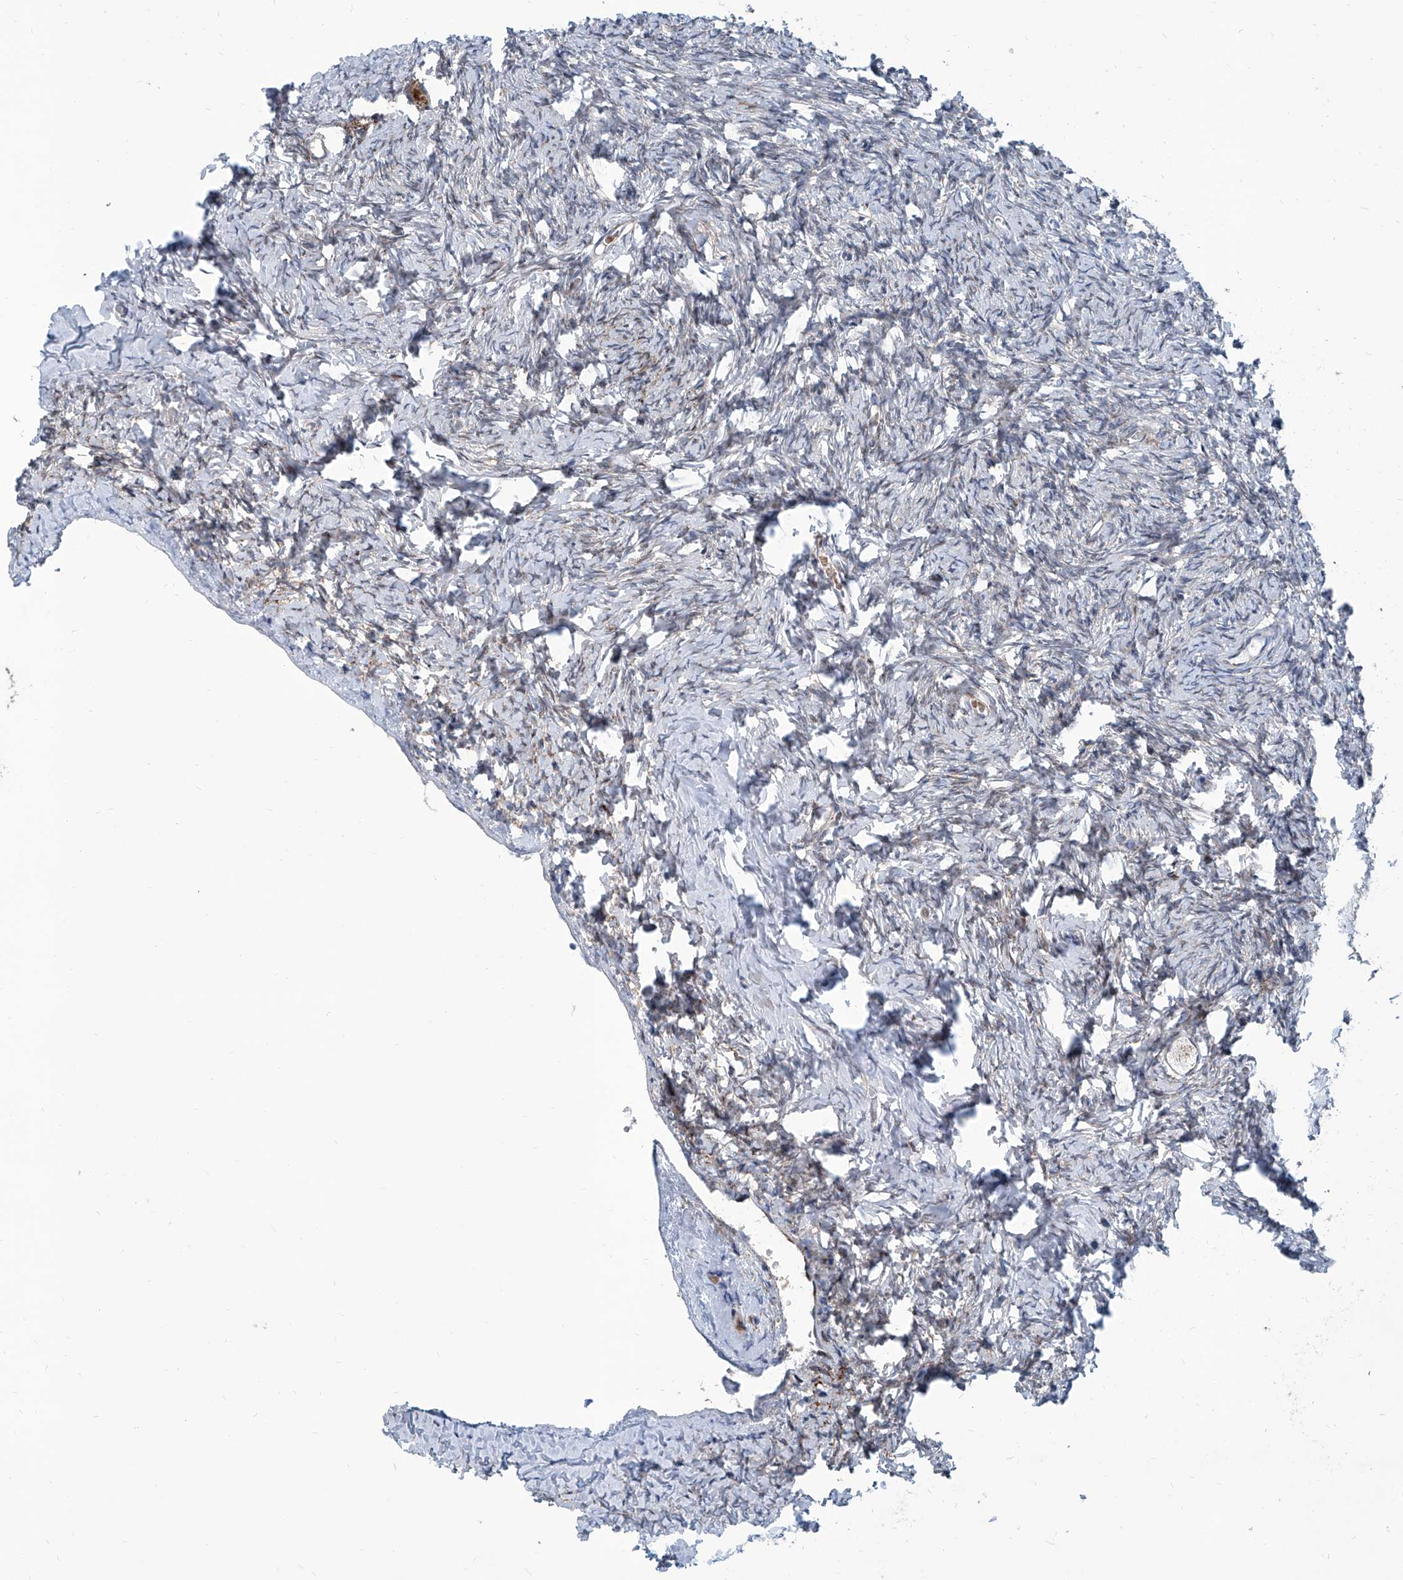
{"staining": {"intensity": "negative", "quantity": "none", "location": "none"}, "tissue": "ovary", "cell_type": "Follicle cells", "image_type": "normal", "snomed": [{"axis": "morphology", "description": "Normal tissue, NOS"}, {"axis": "topography", "description": "Ovary"}], "caption": "Immunohistochemistry (IHC) image of unremarkable ovary stained for a protein (brown), which demonstrates no expression in follicle cells.", "gene": "USP48", "patient": {"sex": "female", "age": 27}}